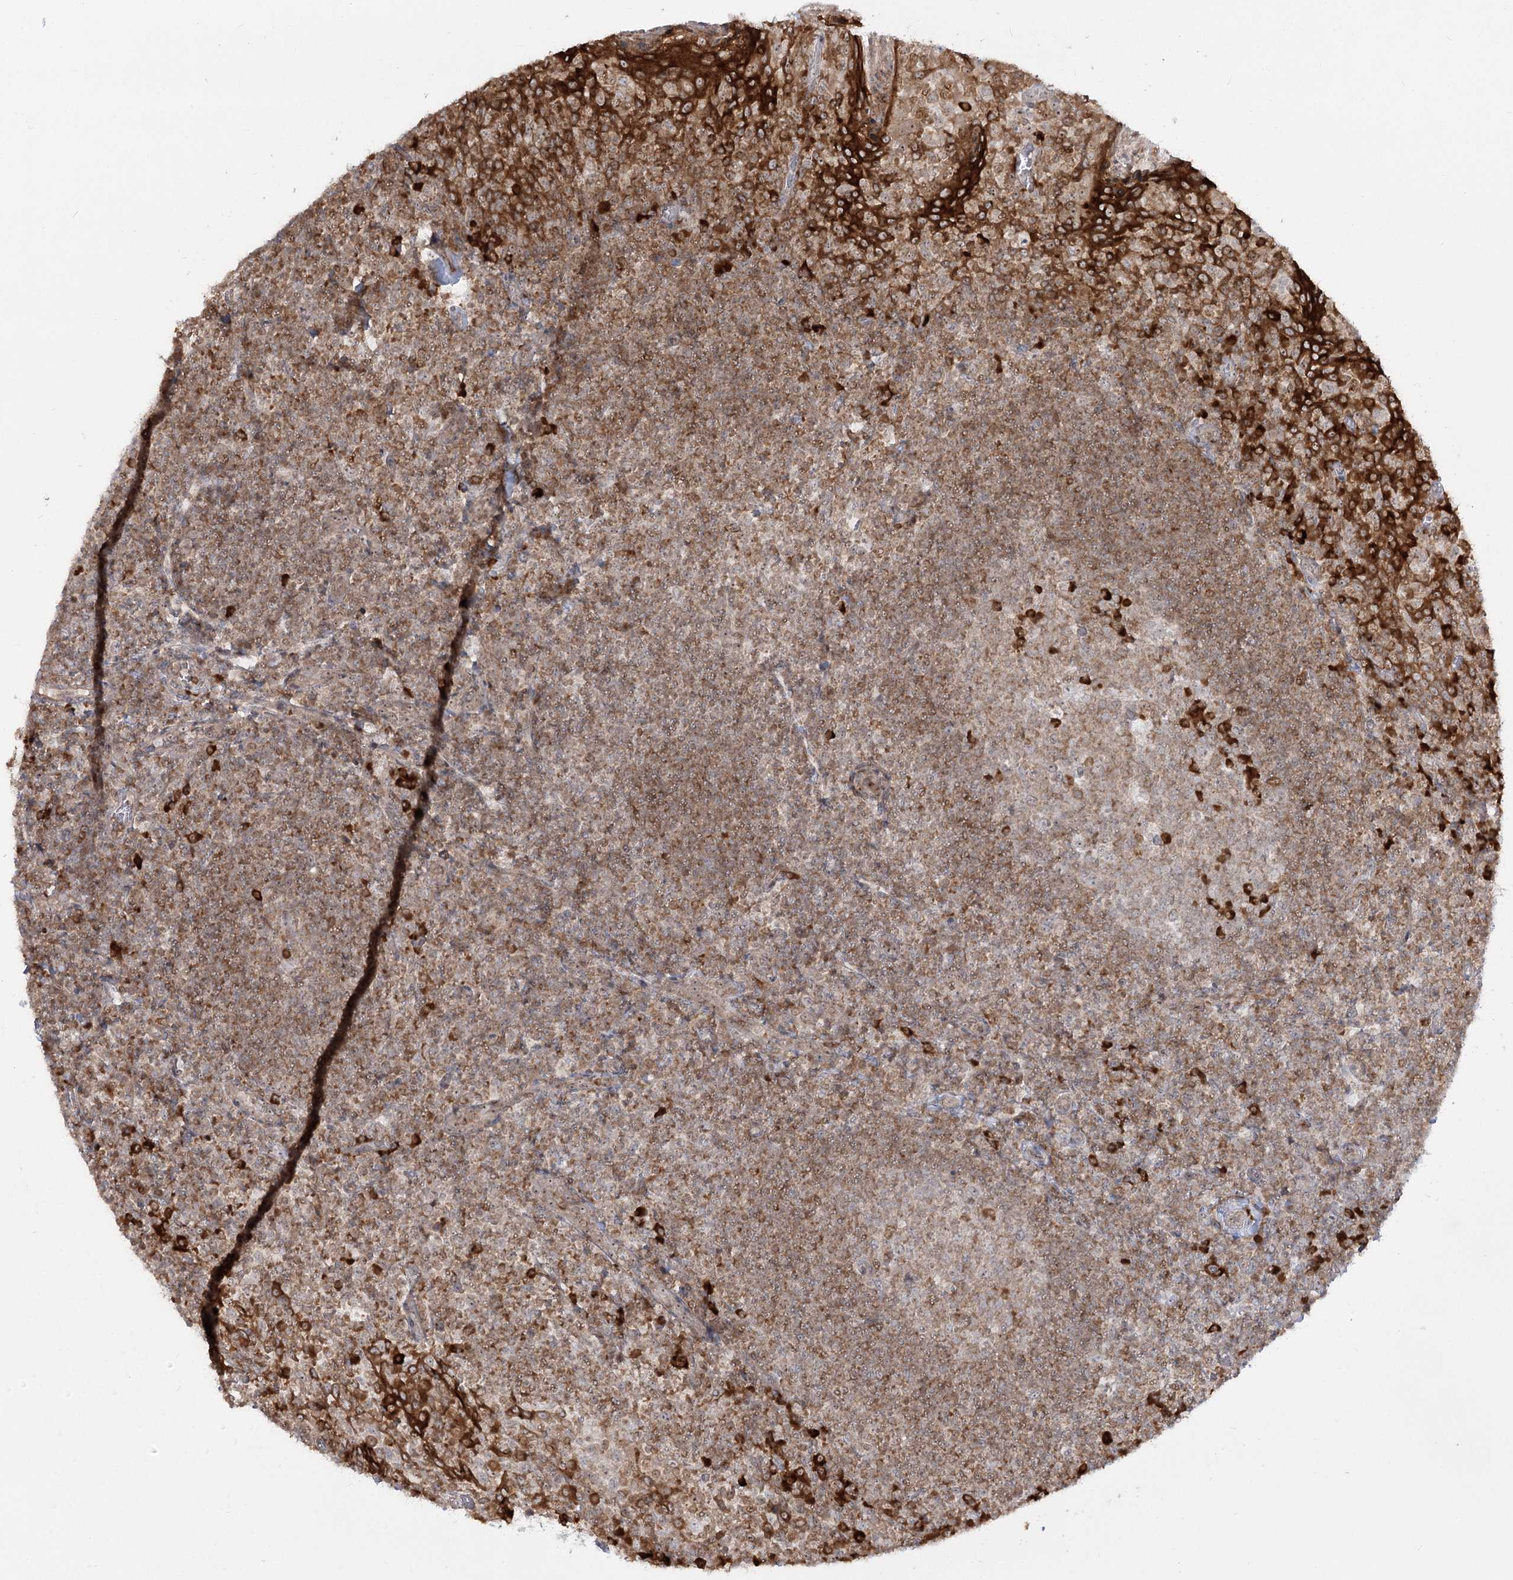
{"staining": {"intensity": "weak", "quantity": "25%-75%", "location": "cytoplasmic/membranous"}, "tissue": "tonsil", "cell_type": "Germinal center cells", "image_type": "normal", "snomed": [{"axis": "morphology", "description": "Normal tissue, NOS"}, {"axis": "topography", "description": "Tonsil"}], "caption": "Immunohistochemistry (IHC) staining of unremarkable tonsil, which demonstrates low levels of weak cytoplasmic/membranous staining in approximately 25%-75% of germinal center cells indicating weak cytoplasmic/membranous protein expression. The staining was performed using DAB (3,3'-diaminobenzidine) (brown) for protein detection and nuclei were counterstained in hematoxylin (blue).", "gene": "SYTL1", "patient": {"sex": "female", "age": 10}}